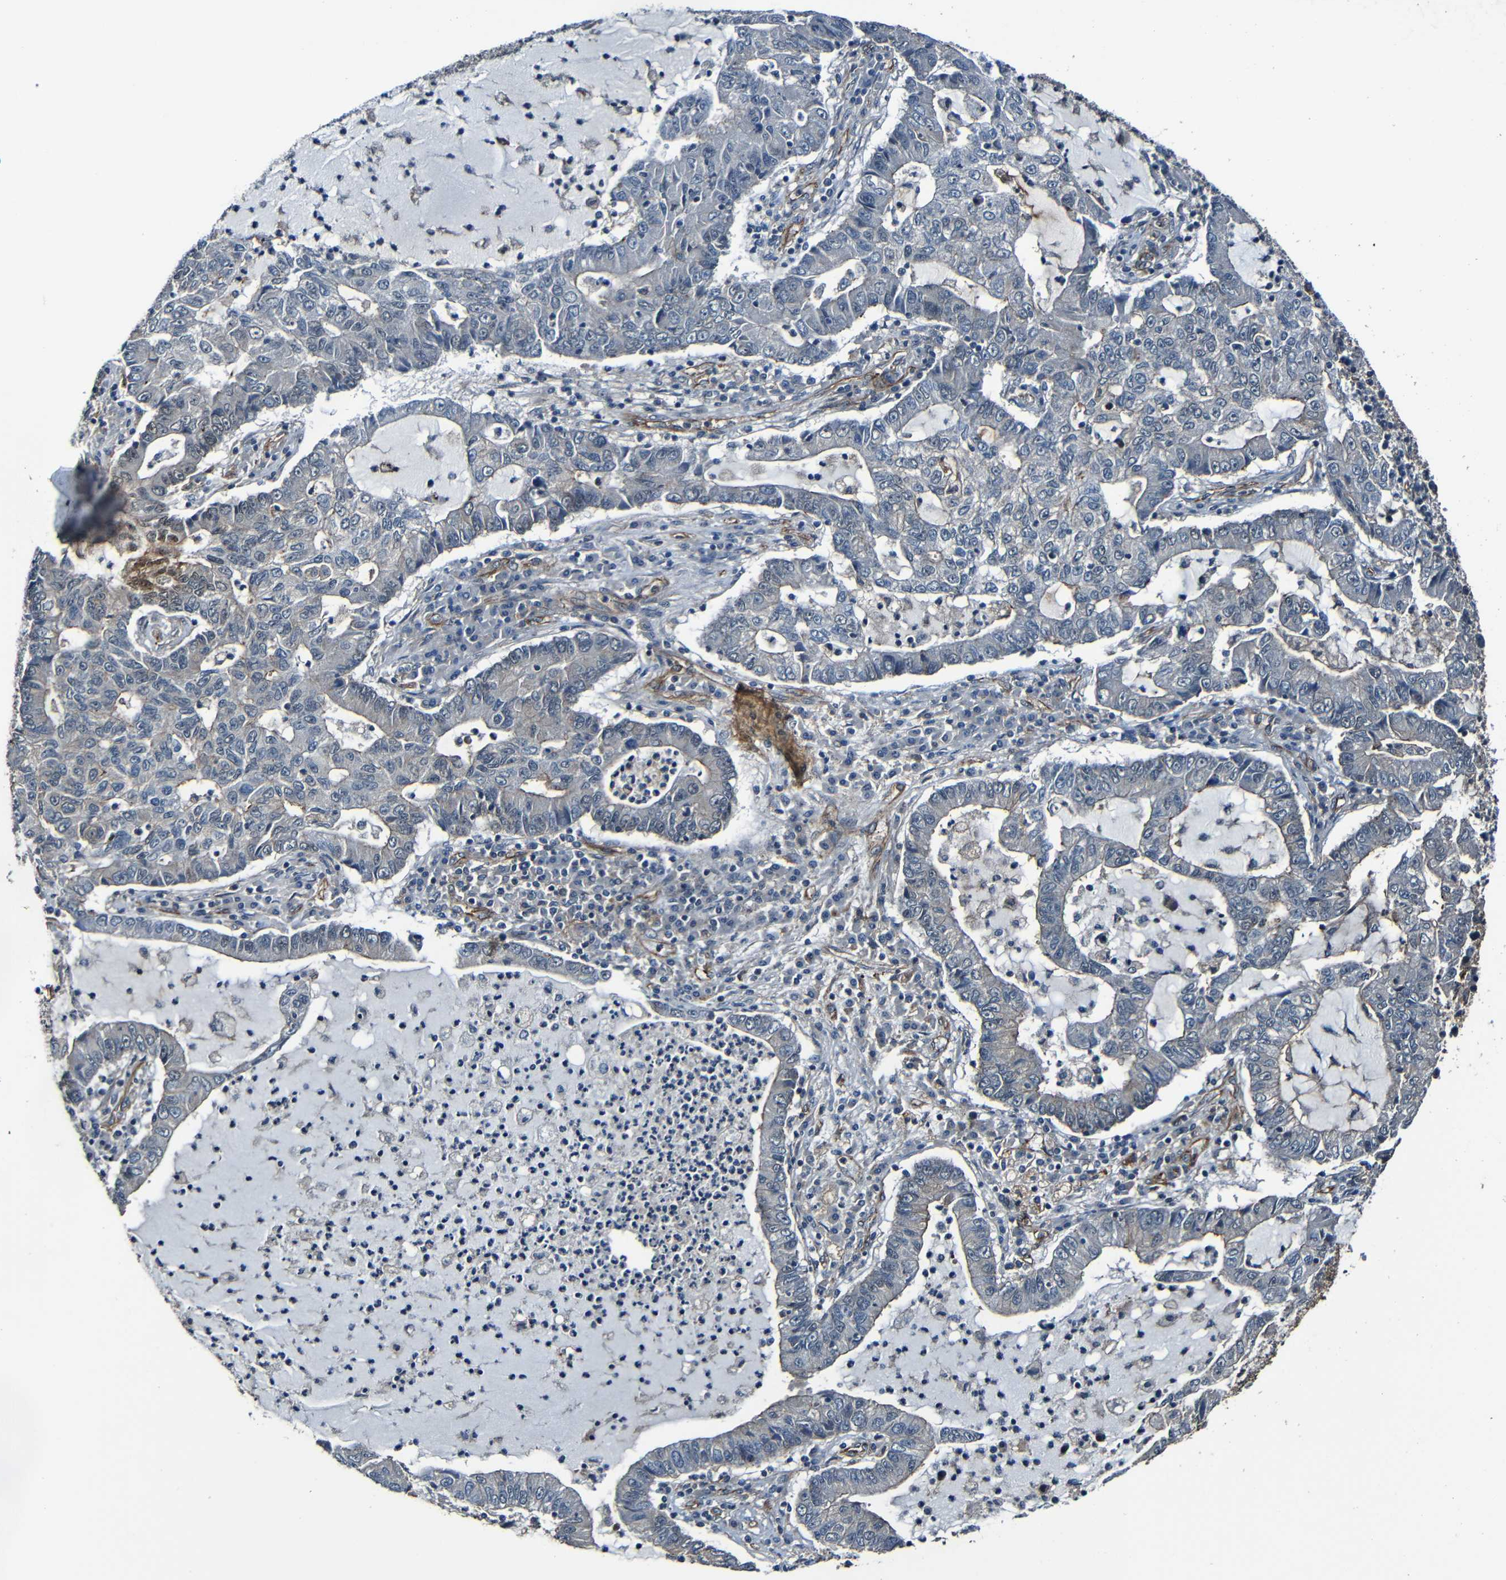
{"staining": {"intensity": "negative", "quantity": "none", "location": "none"}, "tissue": "lung cancer", "cell_type": "Tumor cells", "image_type": "cancer", "snomed": [{"axis": "morphology", "description": "Adenocarcinoma, NOS"}, {"axis": "topography", "description": "Lung"}], "caption": "Immunohistochemistry (IHC) photomicrograph of neoplastic tissue: human adenocarcinoma (lung) stained with DAB exhibits no significant protein positivity in tumor cells.", "gene": "LGR5", "patient": {"sex": "female", "age": 51}}